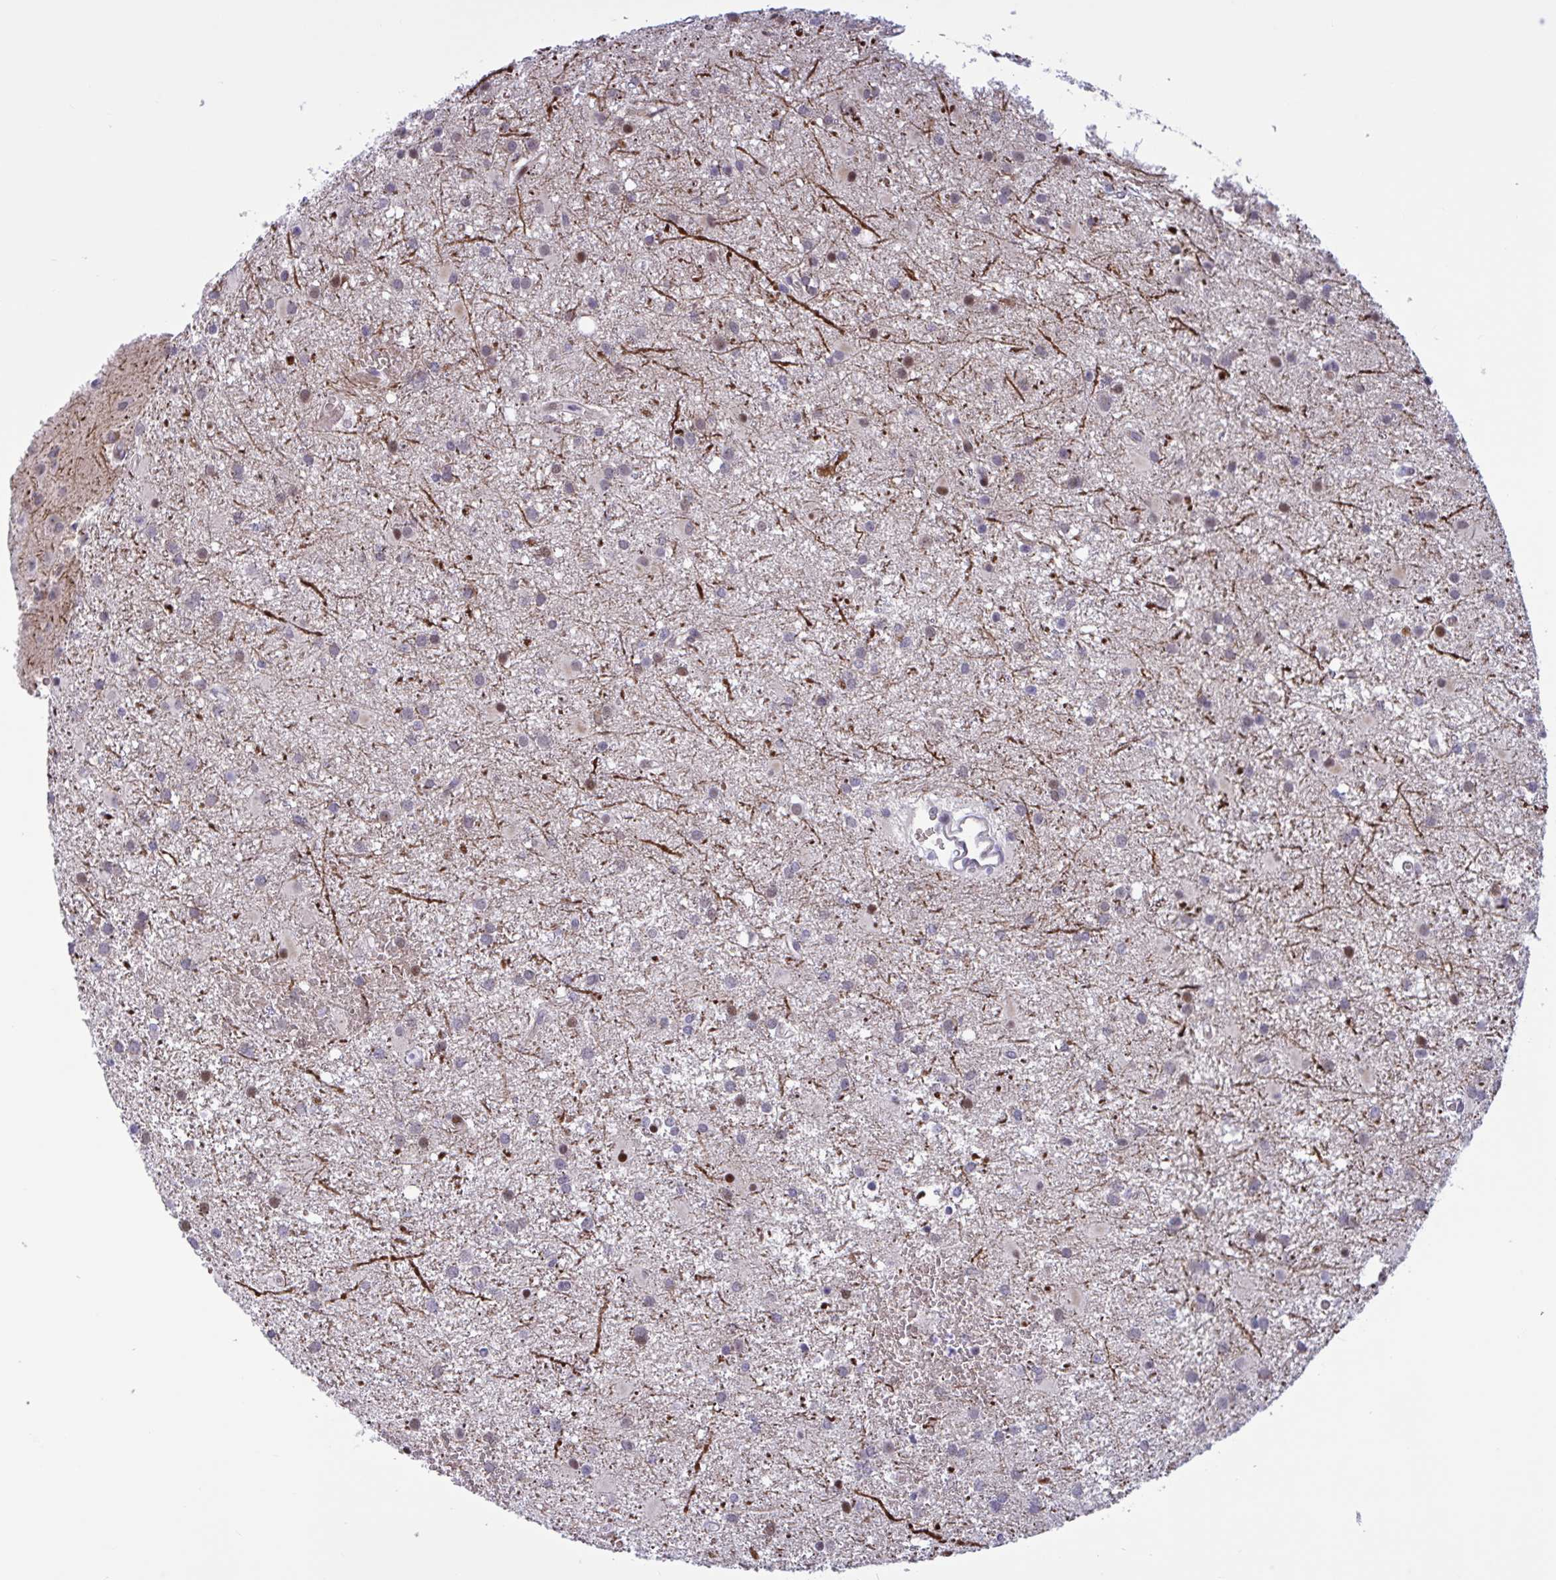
{"staining": {"intensity": "moderate", "quantity": "25%-75%", "location": "cytoplasmic/membranous,nuclear"}, "tissue": "glioma", "cell_type": "Tumor cells", "image_type": "cancer", "snomed": [{"axis": "morphology", "description": "Glioma, malignant, High grade"}, {"axis": "topography", "description": "Brain"}], "caption": "Immunohistochemistry (IHC) micrograph of glioma stained for a protein (brown), which exhibits medium levels of moderate cytoplasmic/membranous and nuclear staining in approximately 25%-75% of tumor cells.", "gene": "RBL1", "patient": {"sex": "male", "age": 55}}